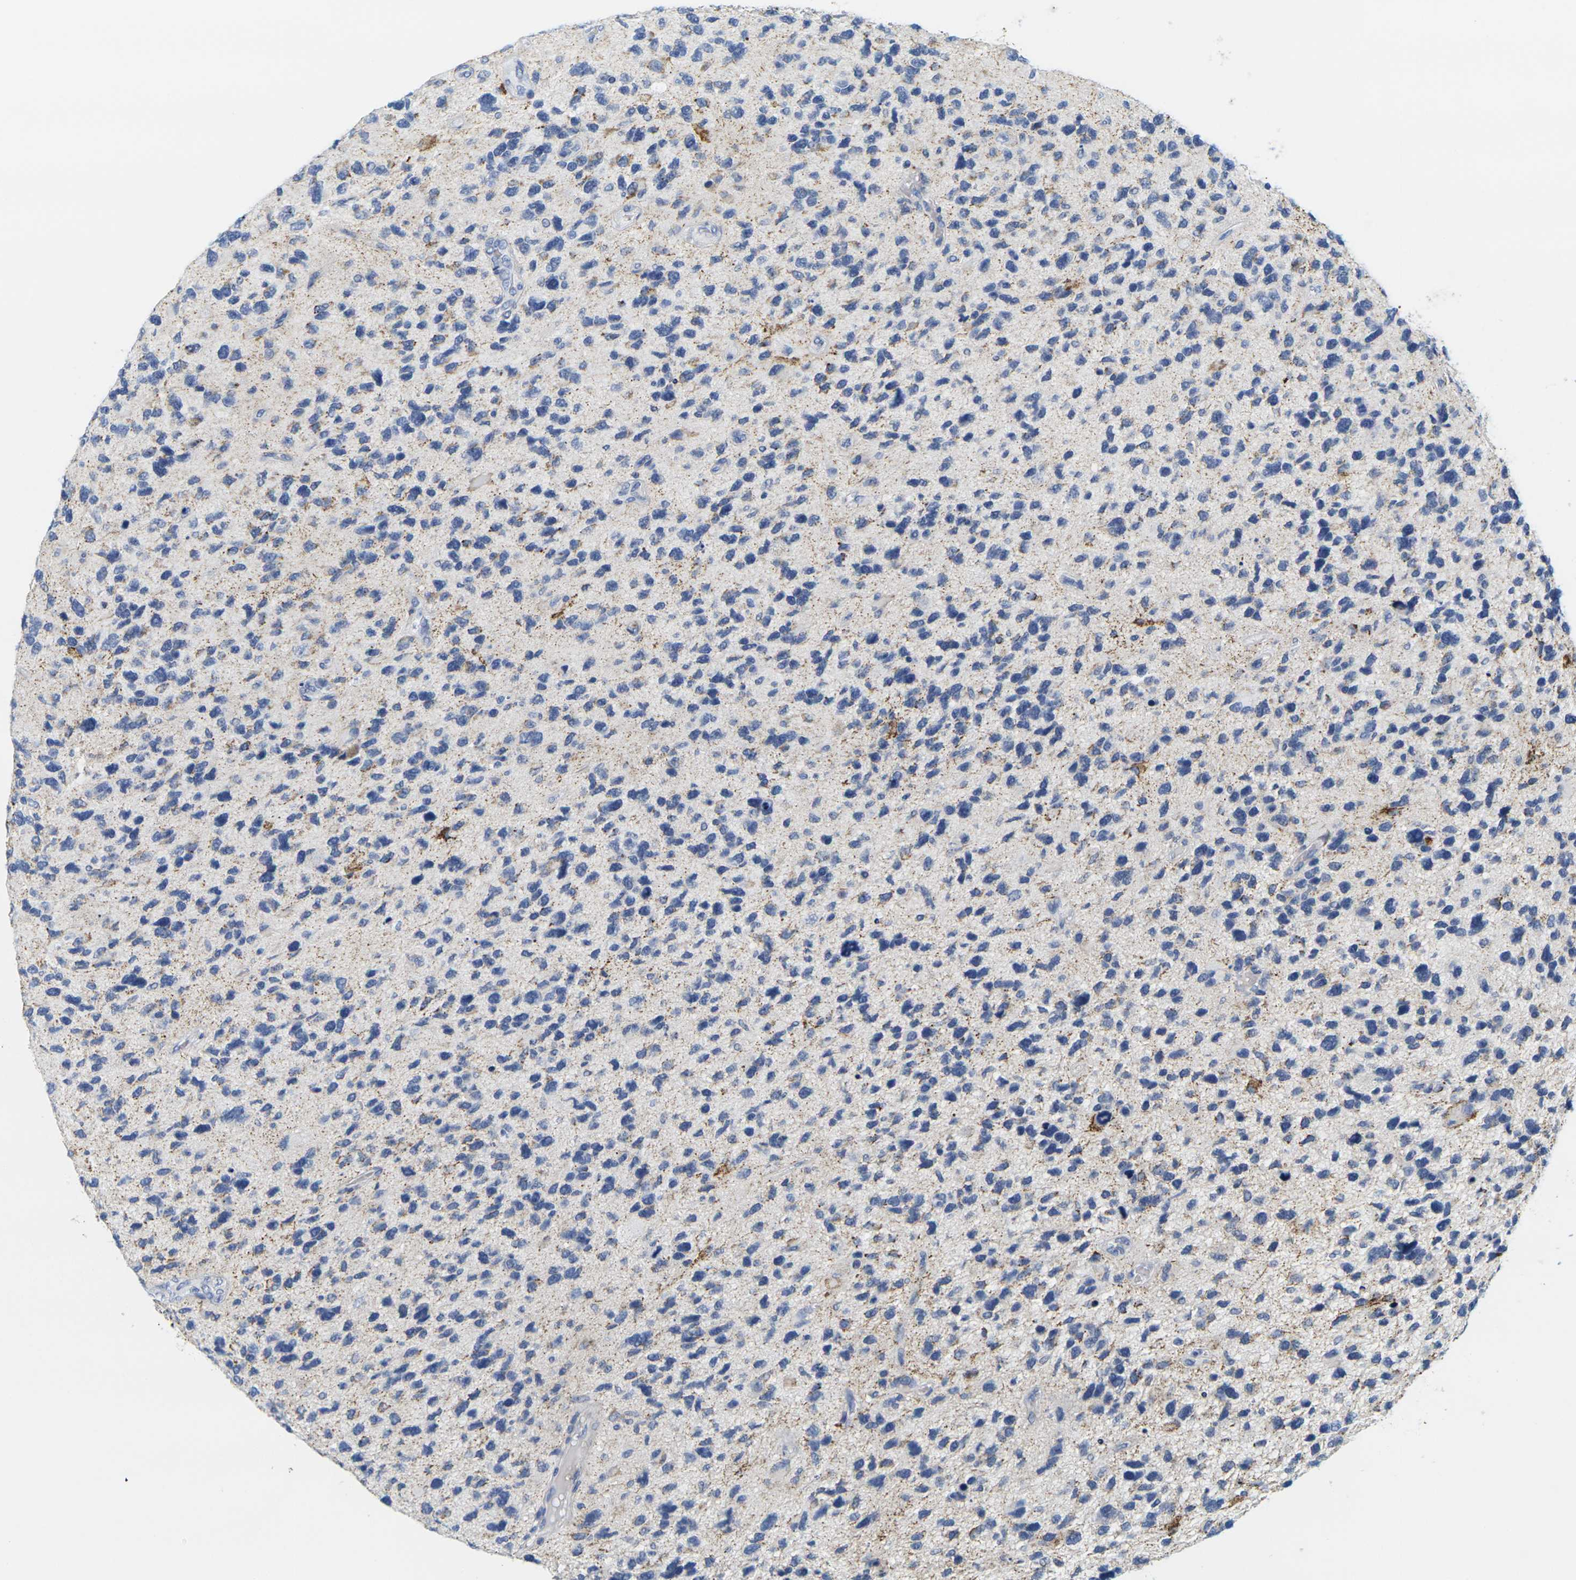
{"staining": {"intensity": "negative", "quantity": "none", "location": "none"}, "tissue": "glioma", "cell_type": "Tumor cells", "image_type": "cancer", "snomed": [{"axis": "morphology", "description": "Glioma, malignant, High grade"}, {"axis": "topography", "description": "Brain"}], "caption": "Tumor cells are negative for protein expression in human malignant glioma (high-grade).", "gene": "KLK5", "patient": {"sex": "female", "age": 58}}